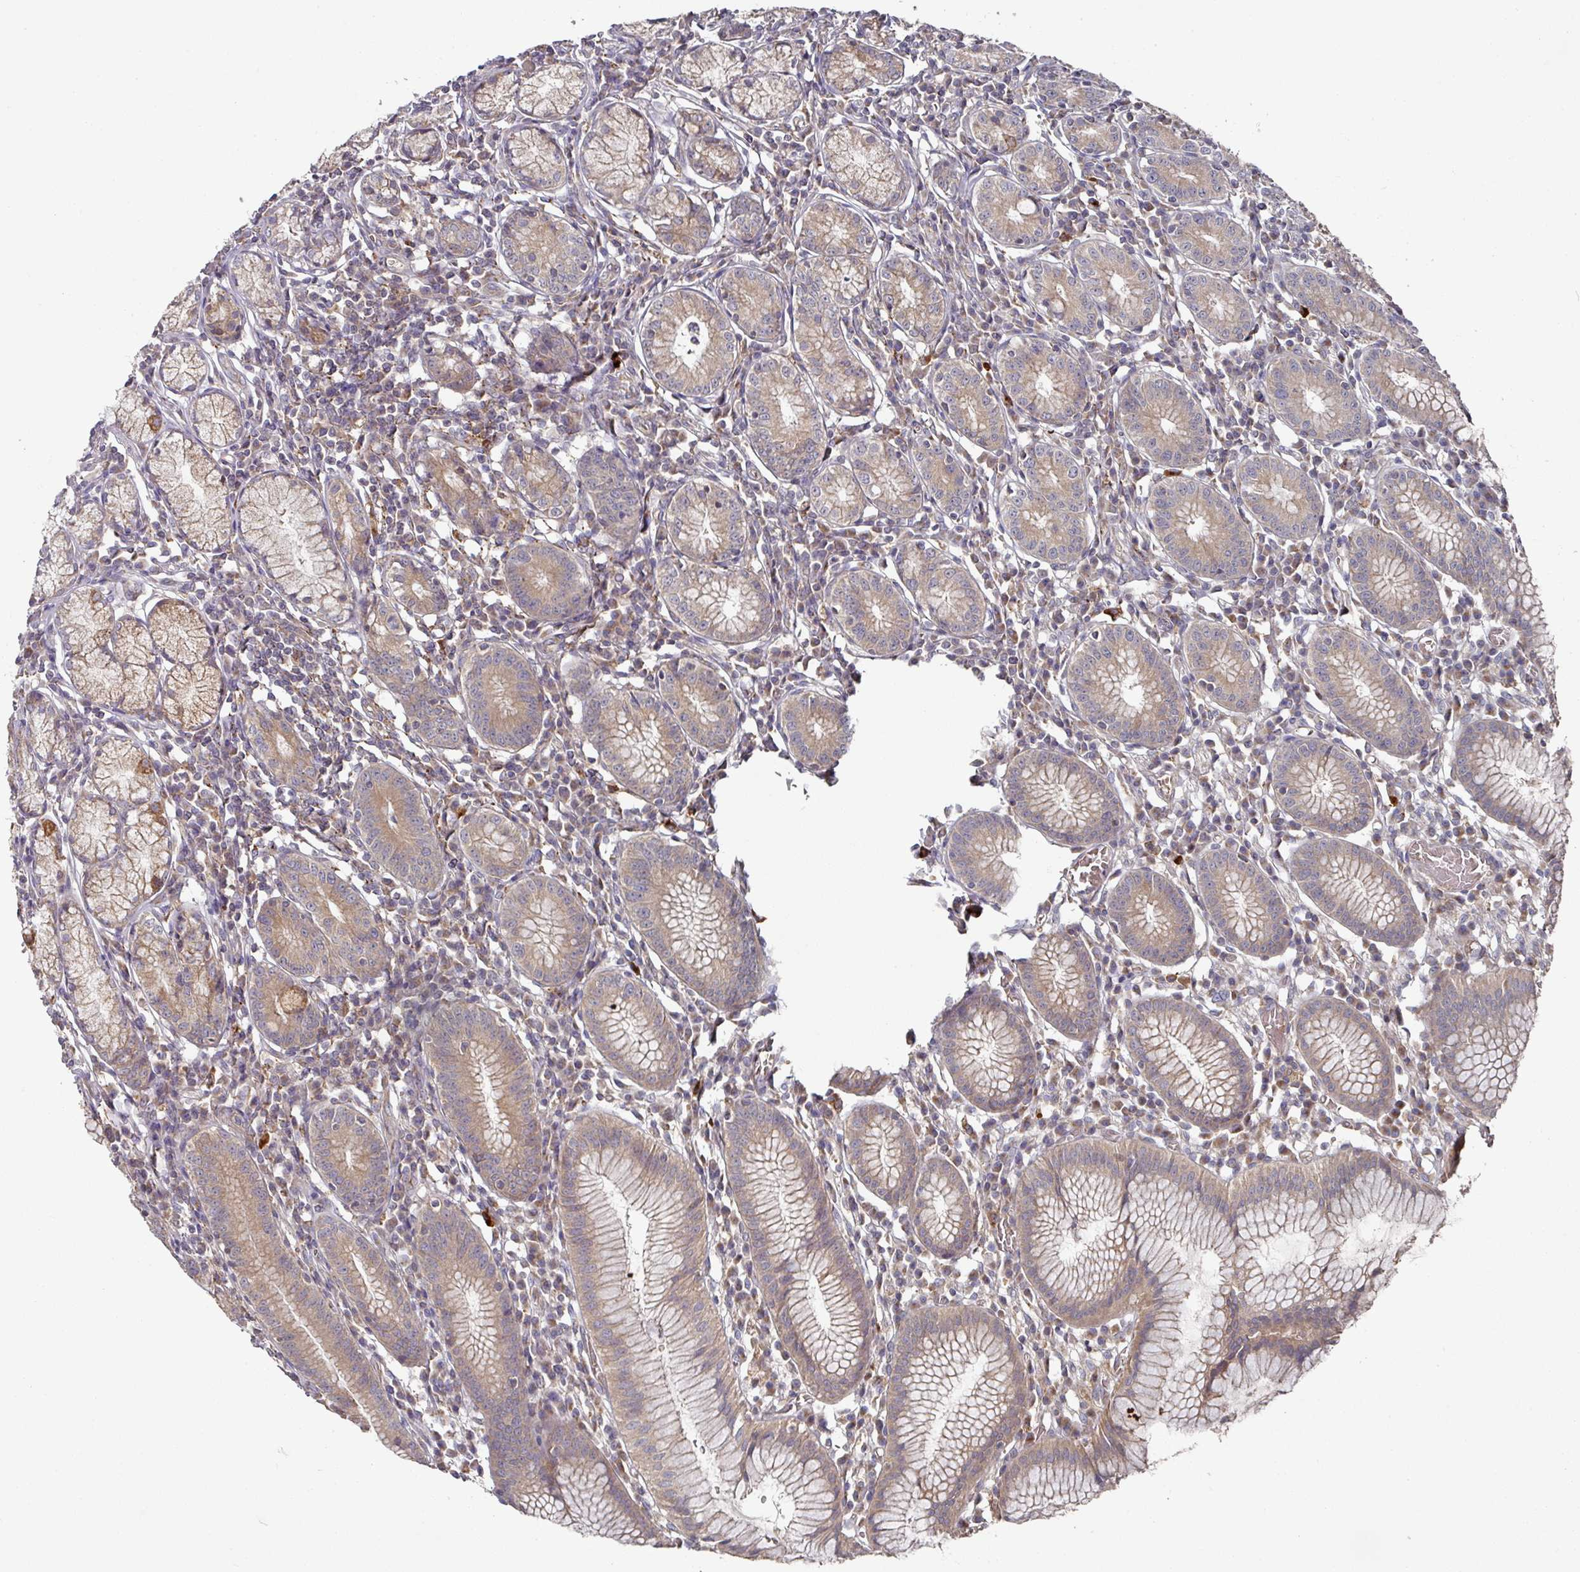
{"staining": {"intensity": "strong", "quantity": "25%-75%", "location": "cytoplasmic/membranous"}, "tissue": "stomach", "cell_type": "Glandular cells", "image_type": "normal", "snomed": [{"axis": "morphology", "description": "Normal tissue, NOS"}, {"axis": "topography", "description": "Stomach"}], "caption": "DAB (3,3'-diaminobenzidine) immunohistochemical staining of normal human stomach shows strong cytoplasmic/membranous protein staining in about 25%-75% of glandular cells. Immunohistochemistry stains the protein of interest in brown and the nuclei are stained blue.", "gene": "DNAJC7", "patient": {"sex": "male", "age": 55}}